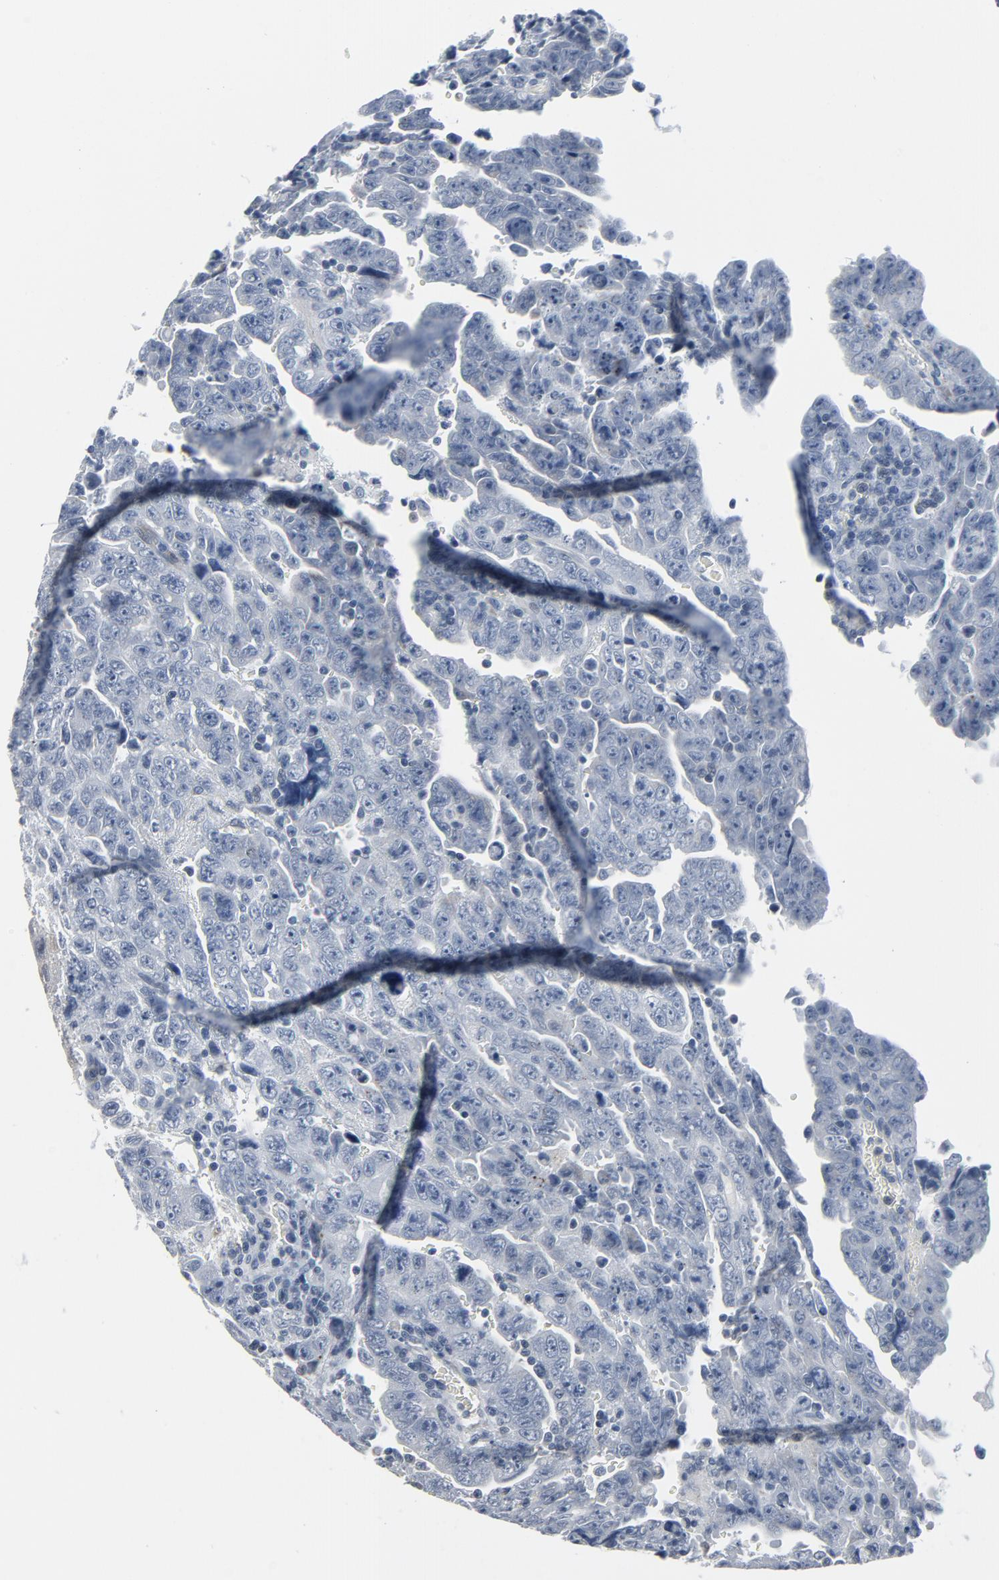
{"staining": {"intensity": "negative", "quantity": "none", "location": "none"}, "tissue": "testis cancer", "cell_type": "Tumor cells", "image_type": "cancer", "snomed": [{"axis": "morphology", "description": "Carcinoma, Embryonal, NOS"}, {"axis": "topography", "description": "Testis"}], "caption": "Testis embryonal carcinoma was stained to show a protein in brown. There is no significant positivity in tumor cells.", "gene": "GPX2", "patient": {"sex": "male", "age": 28}}